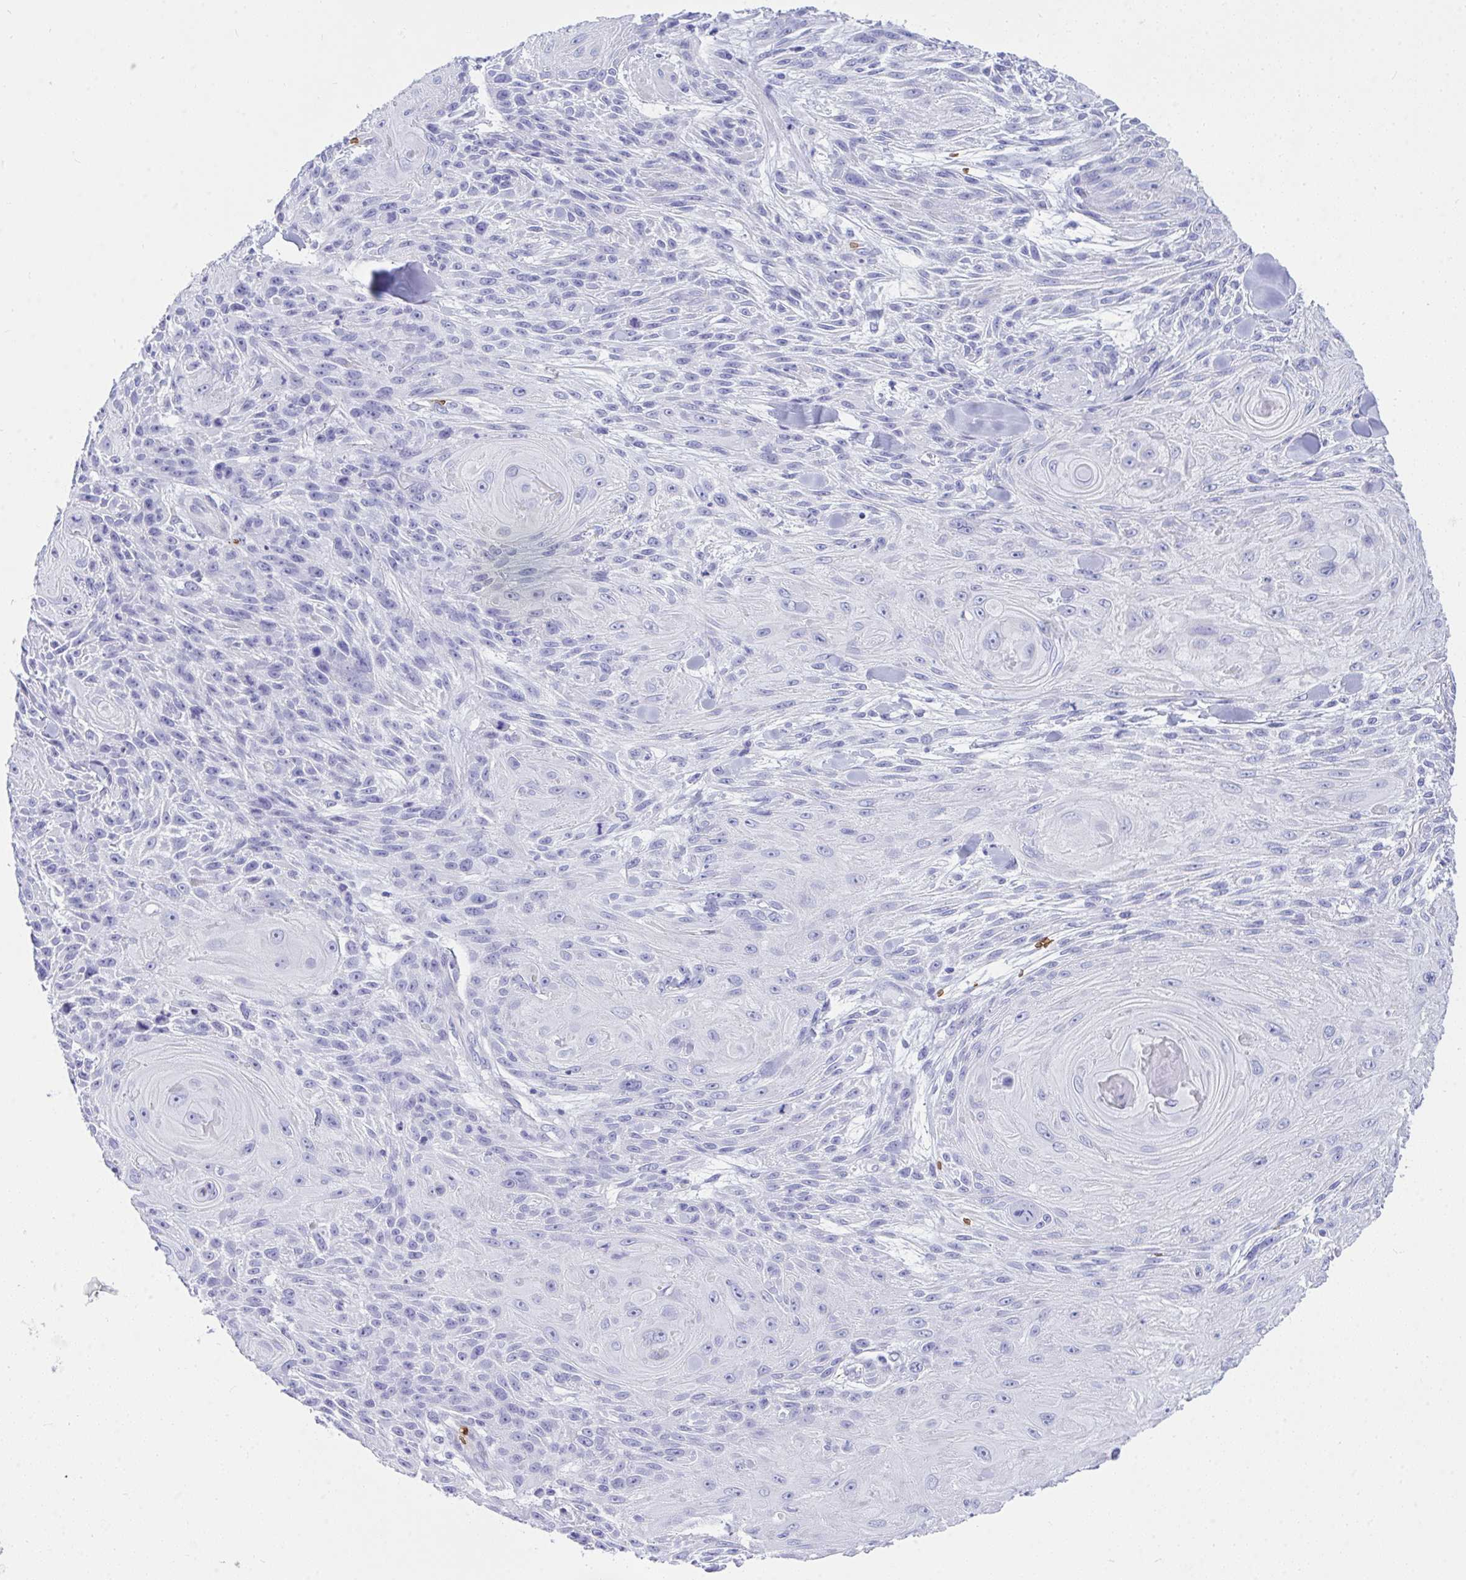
{"staining": {"intensity": "negative", "quantity": "none", "location": "none"}, "tissue": "skin cancer", "cell_type": "Tumor cells", "image_type": "cancer", "snomed": [{"axis": "morphology", "description": "Squamous cell carcinoma, NOS"}, {"axis": "topography", "description": "Skin"}], "caption": "Immunohistochemistry of human squamous cell carcinoma (skin) exhibits no positivity in tumor cells.", "gene": "ANK1", "patient": {"sex": "male", "age": 88}}